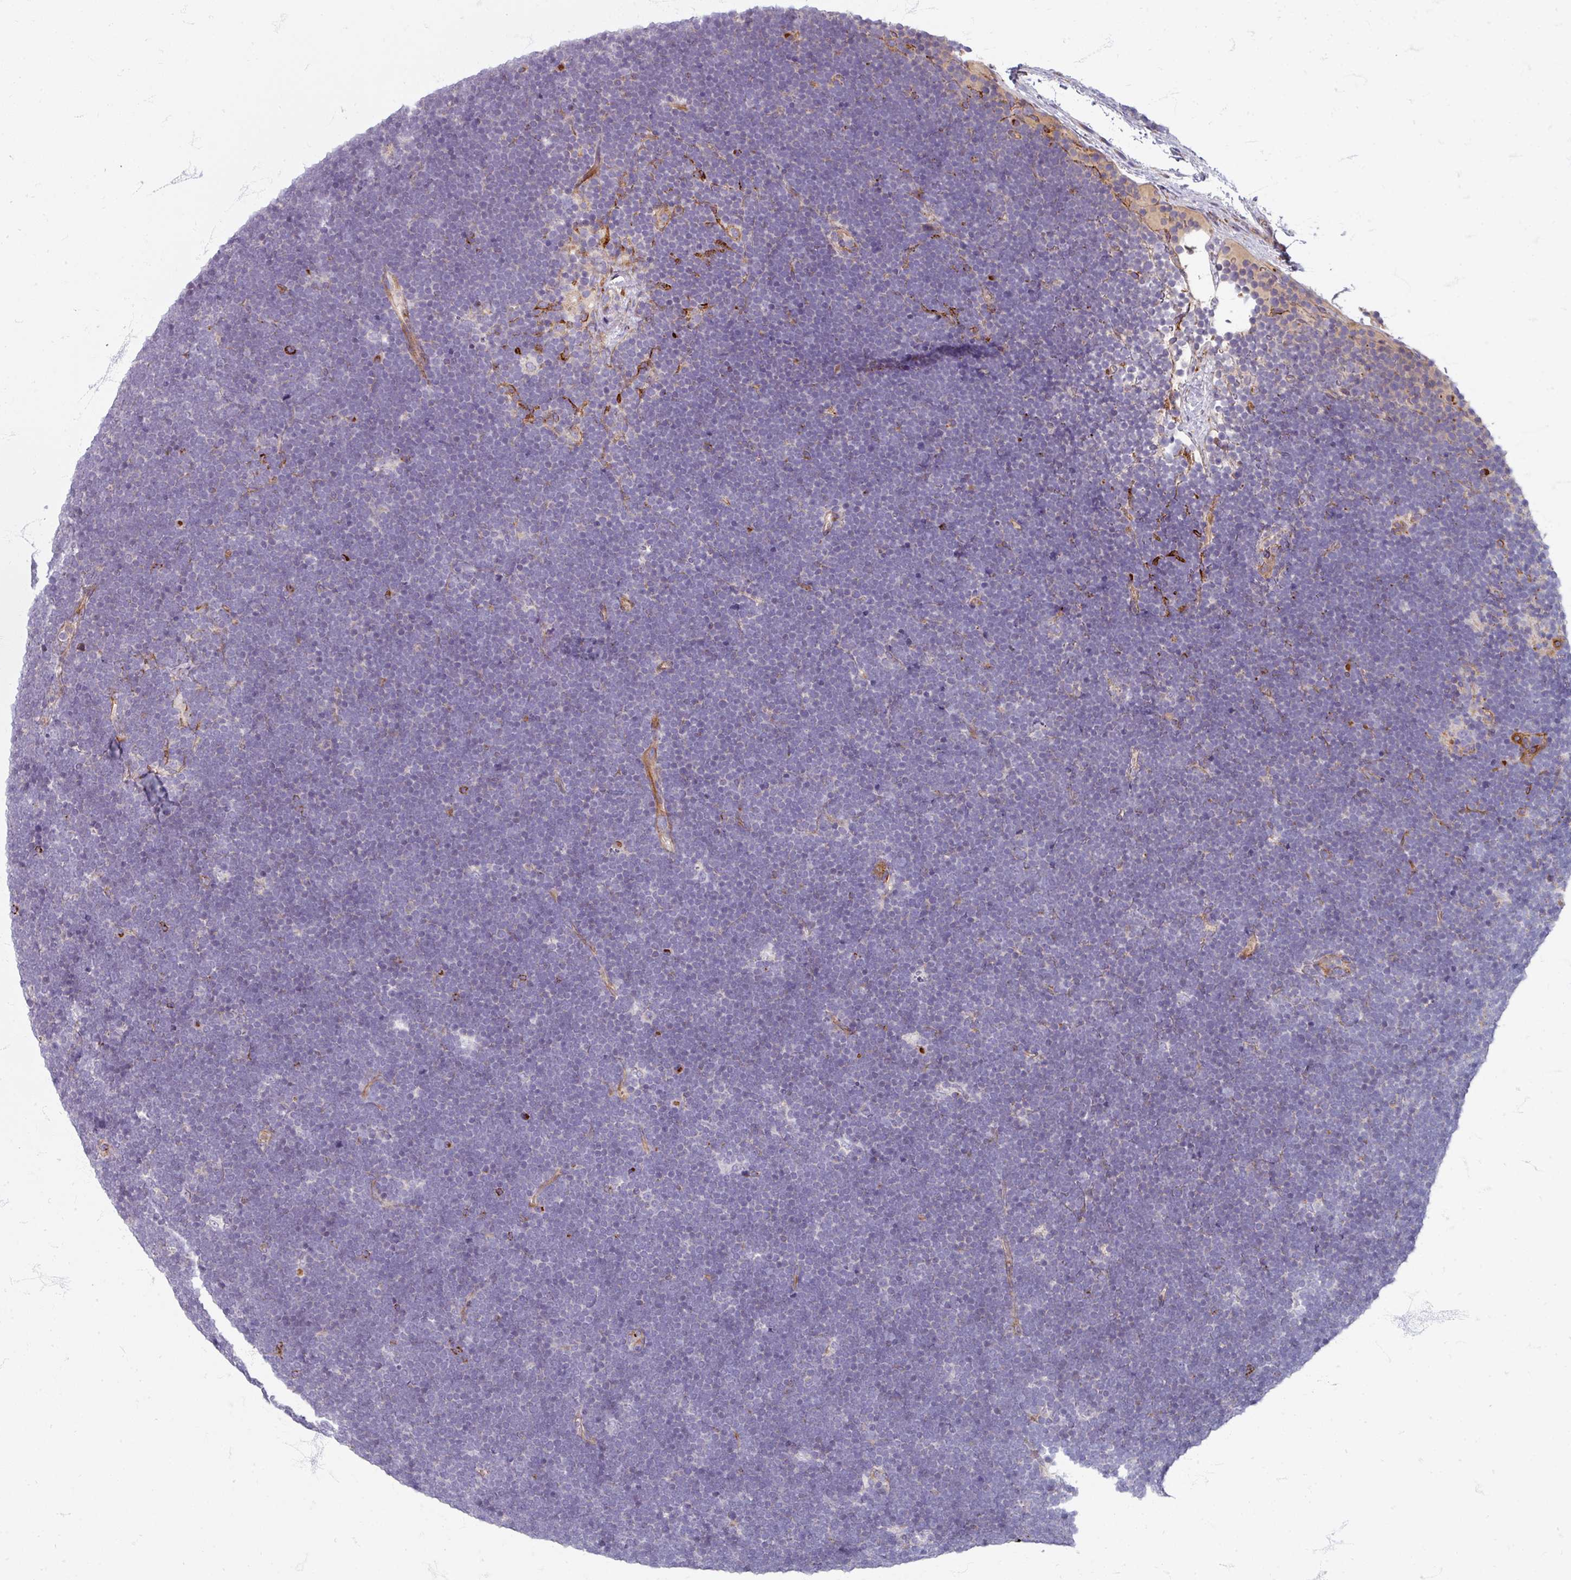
{"staining": {"intensity": "negative", "quantity": "none", "location": "none"}, "tissue": "lymphoma", "cell_type": "Tumor cells", "image_type": "cancer", "snomed": [{"axis": "morphology", "description": "Malignant lymphoma, non-Hodgkin's type, High grade"}, {"axis": "topography", "description": "Lymph node"}], "caption": "Human high-grade malignant lymphoma, non-Hodgkin's type stained for a protein using immunohistochemistry displays no staining in tumor cells.", "gene": "GABARAPL1", "patient": {"sex": "male", "age": 13}}